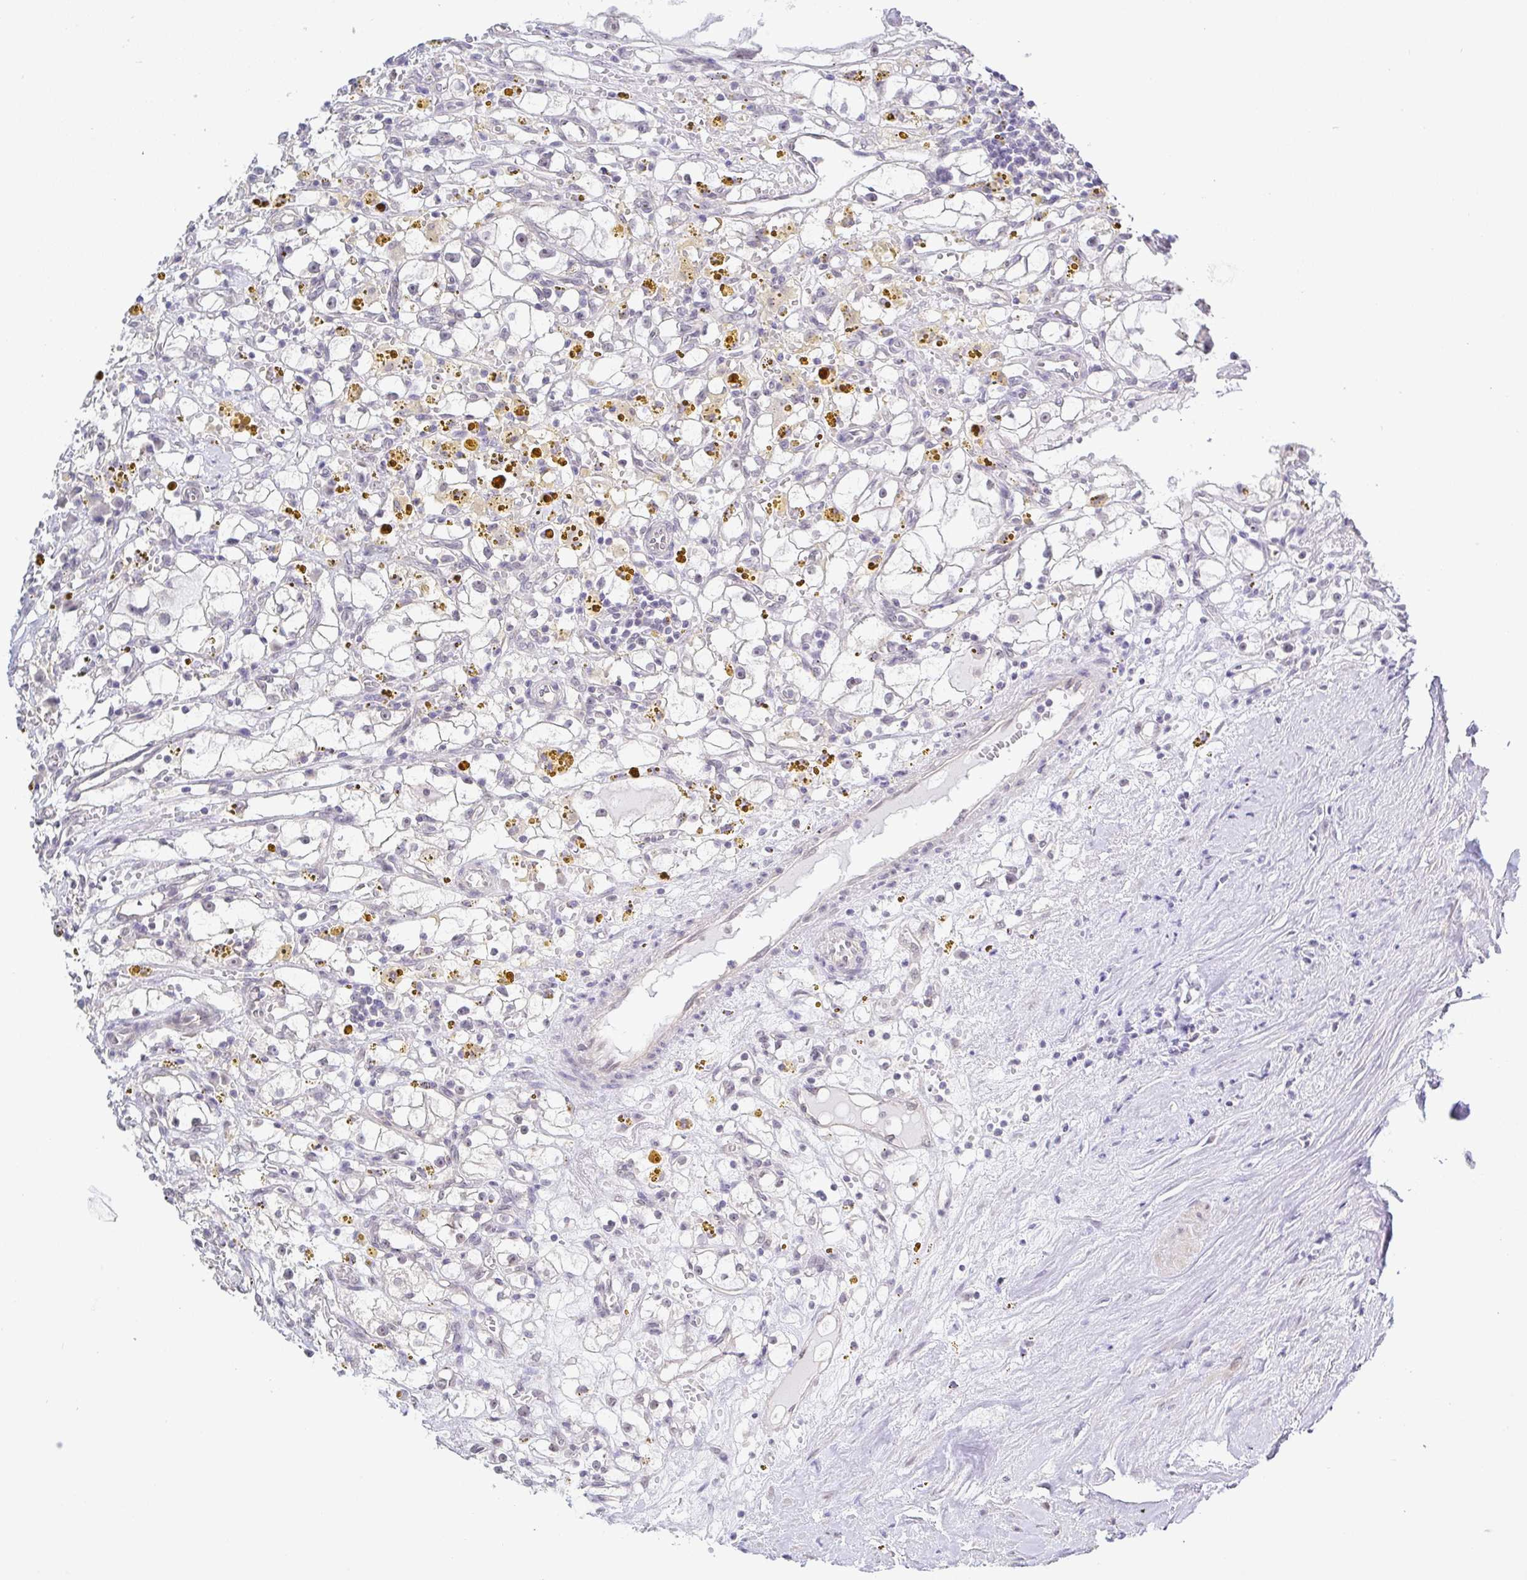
{"staining": {"intensity": "negative", "quantity": "none", "location": "none"}, "tissue": "renal cancer", "cell_type": "Tumor cells", "image_type": "cancer", "snomed": [{"axis": "morphology", "description": "Adenocarcinoma, NOS"}, {"axis": "topography", "description": "Kidney"}], "caption": "Tumor cells show no significant positivity in renal cancer.", "gene": "HYPK", "patient": {"sex": "male", "age": 56}}